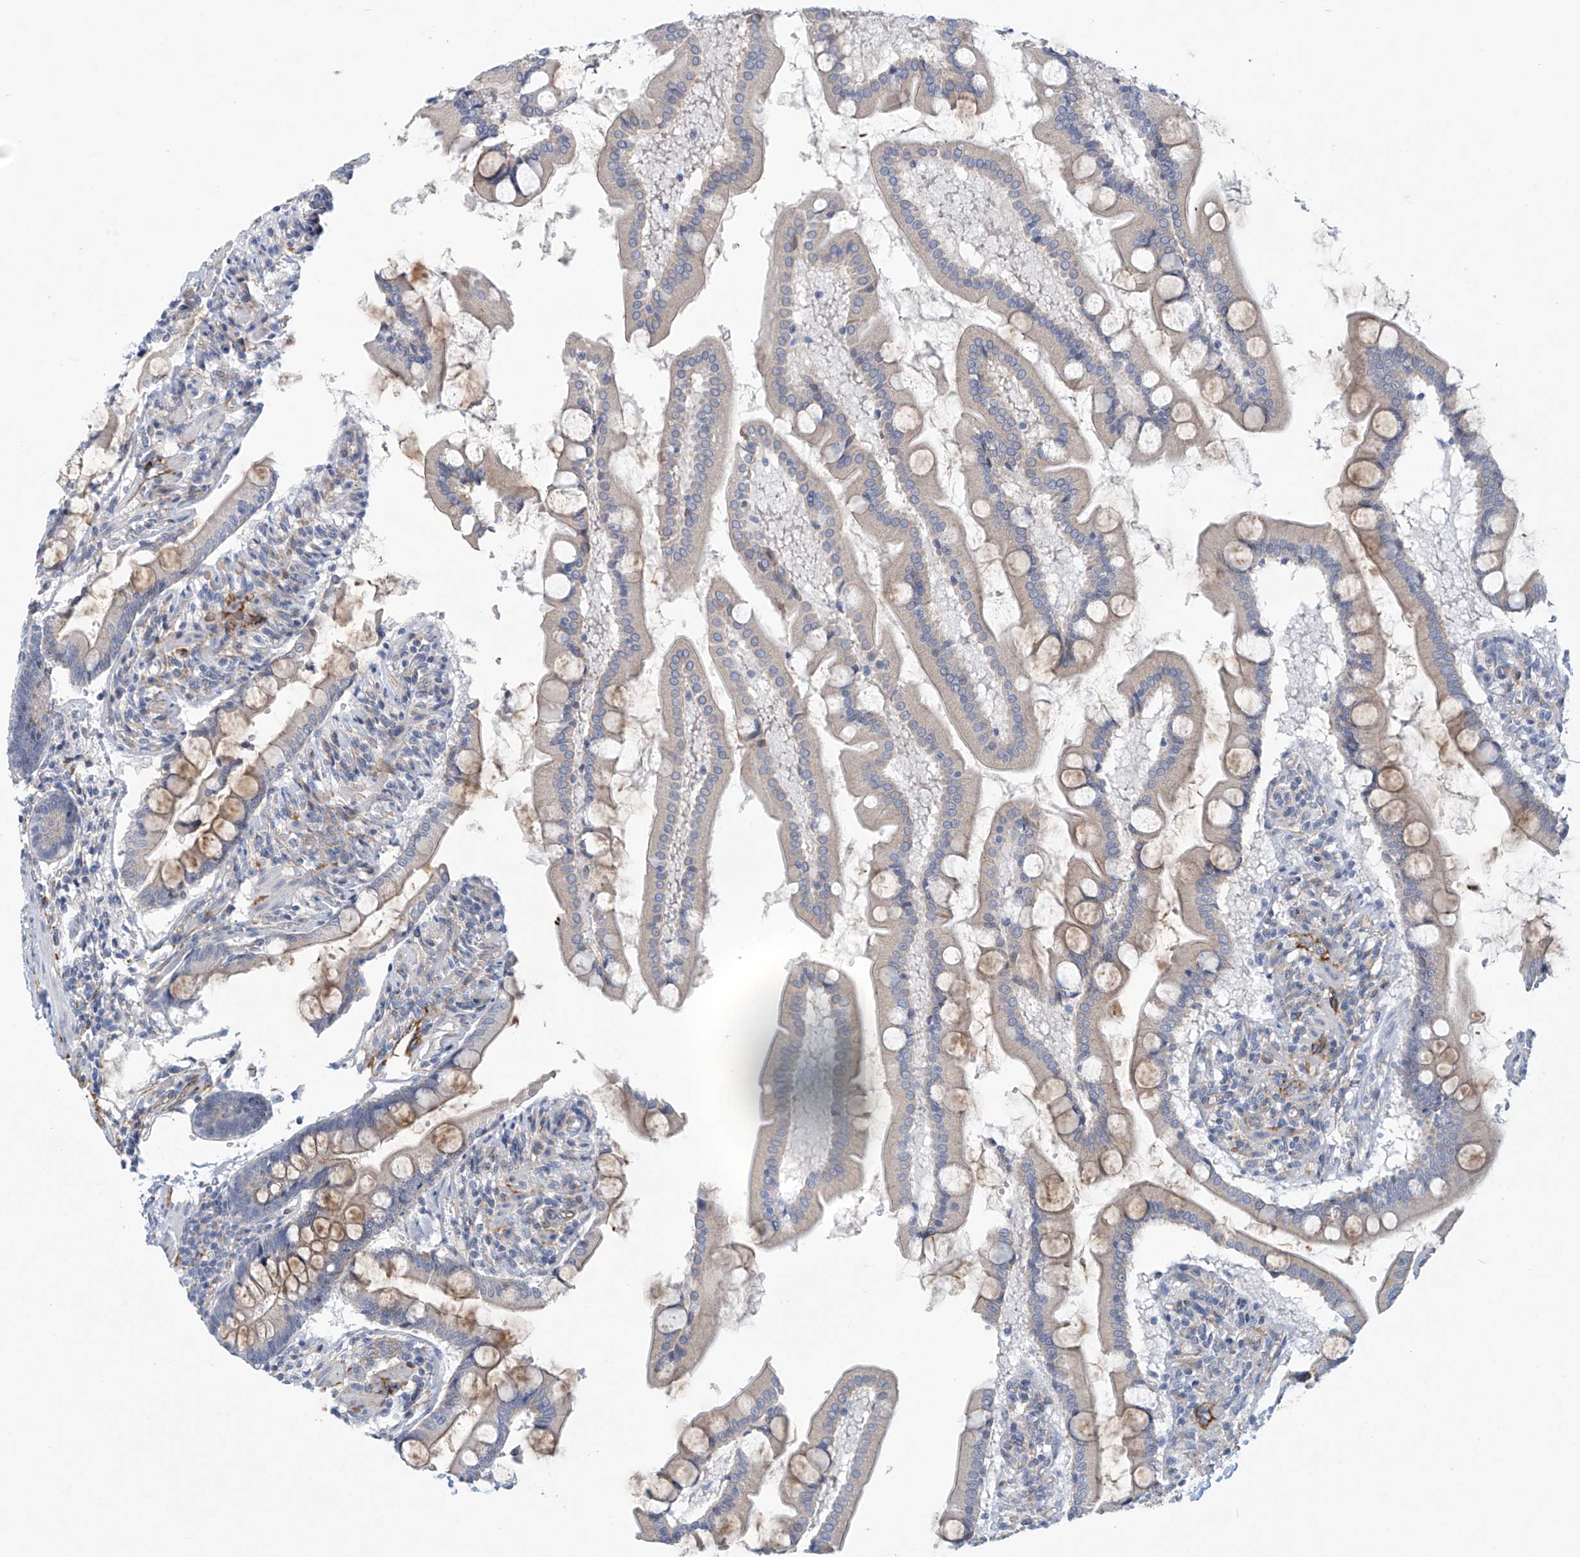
{"staining": {"intensity": "moderate", "quantity": "<25%", "location": "cytoplasmic/membranous"}, "tissue": "small intestine", "cell_type": "Glandular cells", "image_type": "normal", "snomed": [{"axis": "morphology", "description": "Normal tissue, NOS"}, {"axis": "topography", "description": "Small intestine"}], "caption": "This is a photomicrograph of immunohistochemistry (IHC) staining of unremarkable small intestine, which shows moderate expression in the cytoplasmic/membranous of glandular cells.", "gene": "ABHD13", "patient": {"sex": "male", "age": 41}}